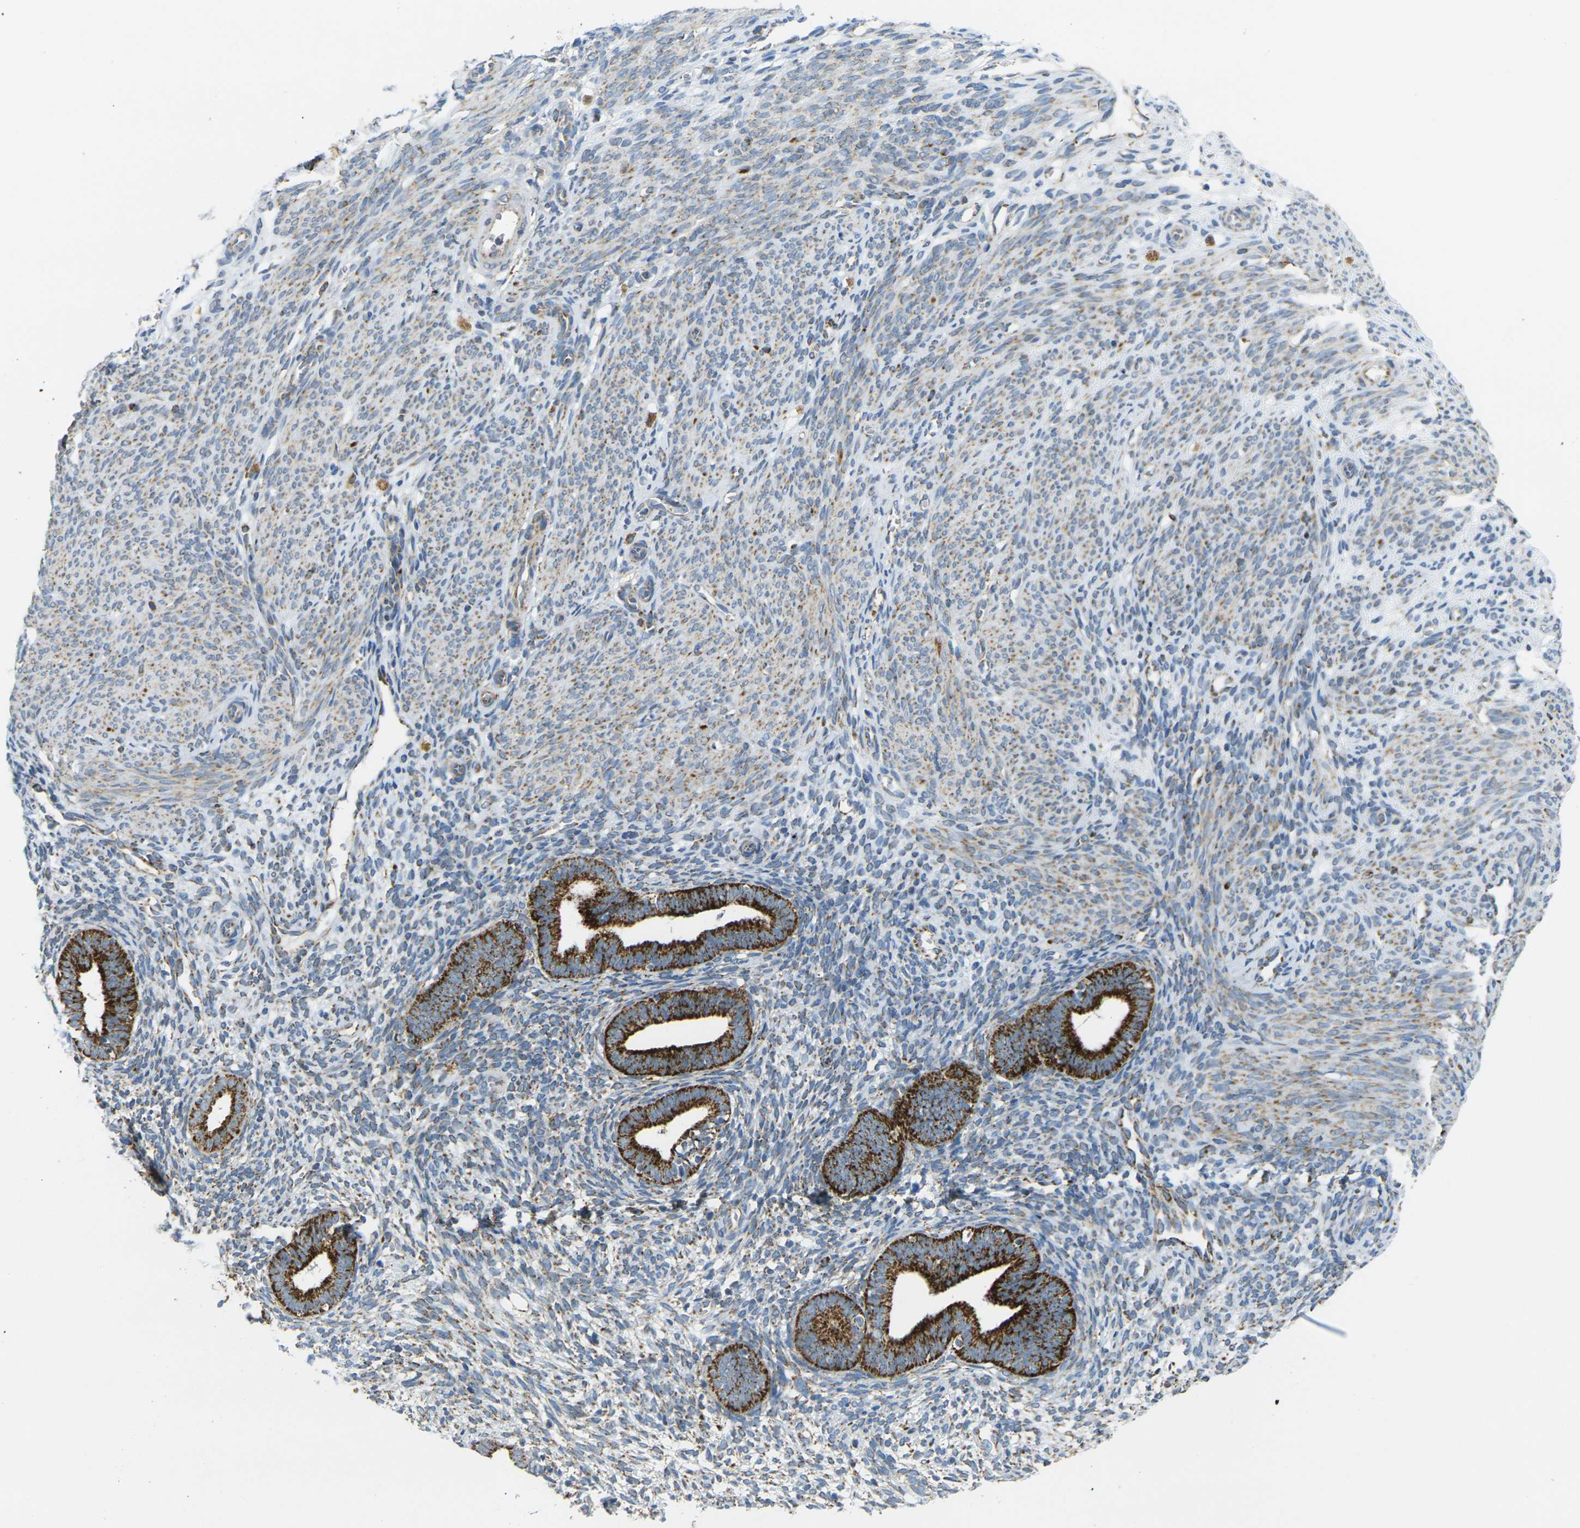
{"staining": {"intensity": "moderate", "quantity": "<25%", "location": "cytoplasmic/membranous"}, "tissue": "endometrium", "cell_type": "Cells in endometrial stroma", "image_type": "normal", "snomed": [{"axis": "morphology", "description": "Normal tissue, NOS"}, {"axis": "morphology", "description": "Adenocarcinoma, NOS"}, {"axis": "topography", "description": "Endometrium"}, {"axis": "topography", "description": "Ovary"}], "caption": "IHC (DAB) staining of unremarkable human endometrium demonstrates moderate cytoplasmic/membranous protein positivity in approximately <25% of cells in endometrial stroma. (IHC, brightfield microscopy, high magnification).", "gene": "CYB5R1", "patient": {"sex": "female", "age": 68}}